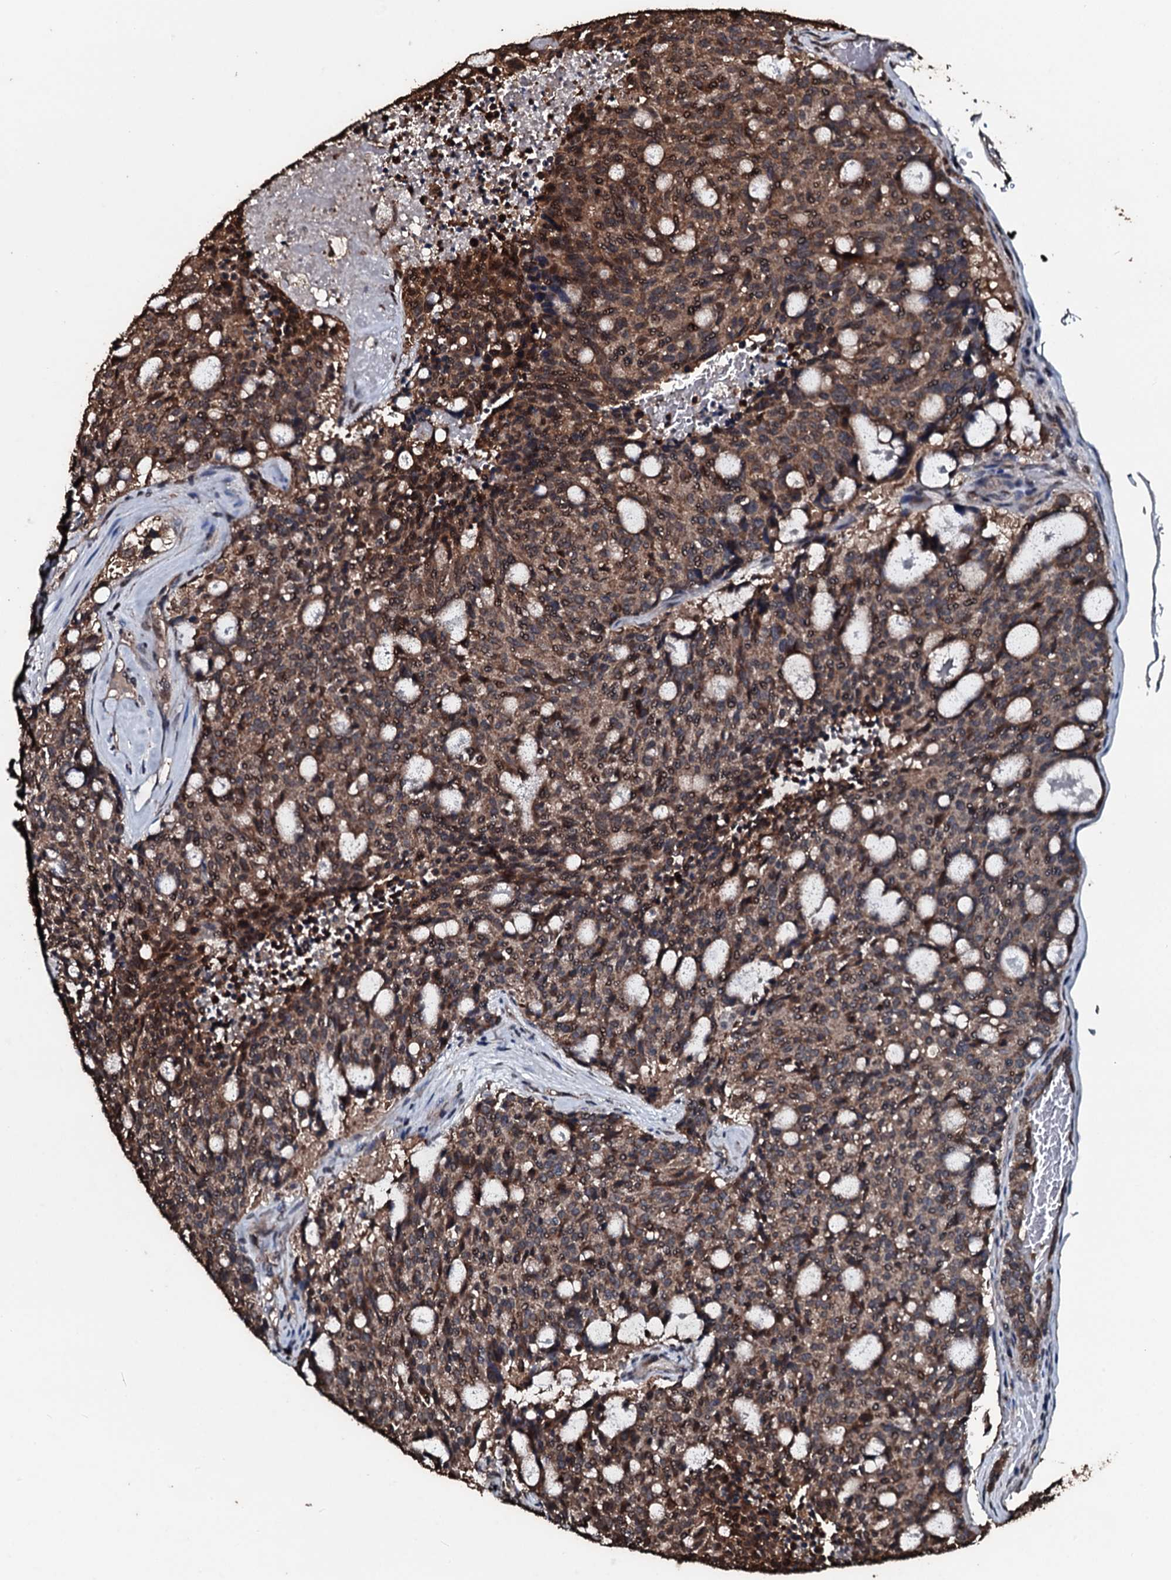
{"staining": {"intensity": "moderate", "quantity": ">75%", "location": "cytoplasmic/membranous"}, "tissue": "carcinoid", "cell_type": "Tumor cells", "image_type": "cancer", "snomed": [{"axis": "morphology", "description": "Carcinoid, malignant, NOS"}, {"axis": "topography", "description": "Pancreas"}], "caption": "An immunohistochemistry image of tumor tissue is shown. Protein staining in brown highlights moderate cytoplasmic/membranous positivity in carcinoid (malignant) within tumor cells. Using DAB (brown) and hematoxylin (blue) stains, captured at high magnification using brightfield microscopy.", "gene": "FAAP24", "patient": {"sex": "female", "age": 54}}